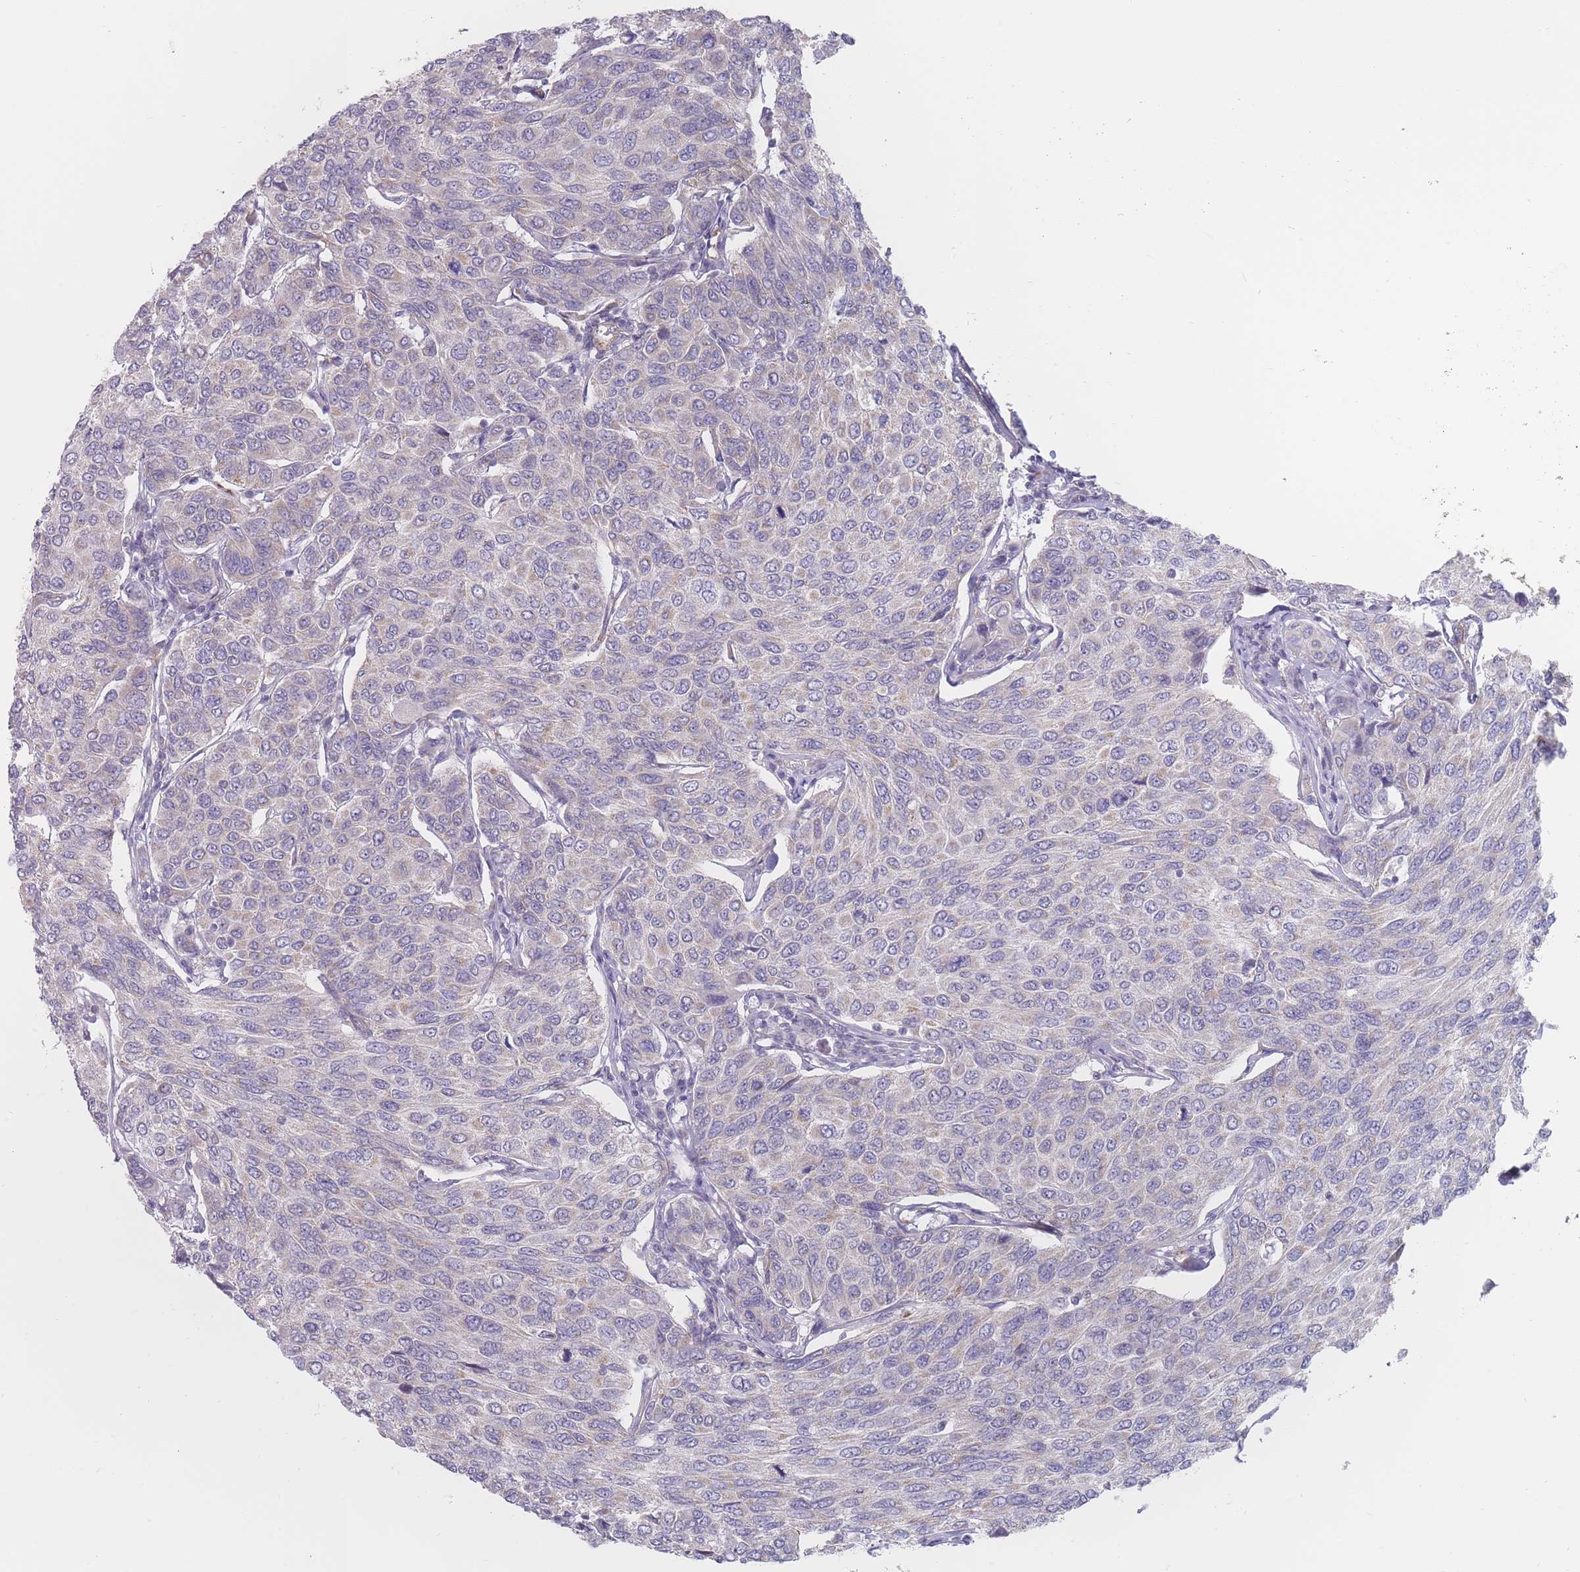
{"staining": {"intensity": "negative", "quantity": "none", "location": "none"}, "tissue": "breast cancer", "cell_type": "Tumor cells", "image_type": "cancer", "snomed": [{"axis": "morphology", "description": "Duct carcinoma"}, {"axis": "topography", "description": "Breast"}], "caption": "A histopathology image of breast cancer stained for a protein shows no brown staining in tumor cells.", "gene": "MAP1S", "patient": {"sex": "female", "age": 55}}